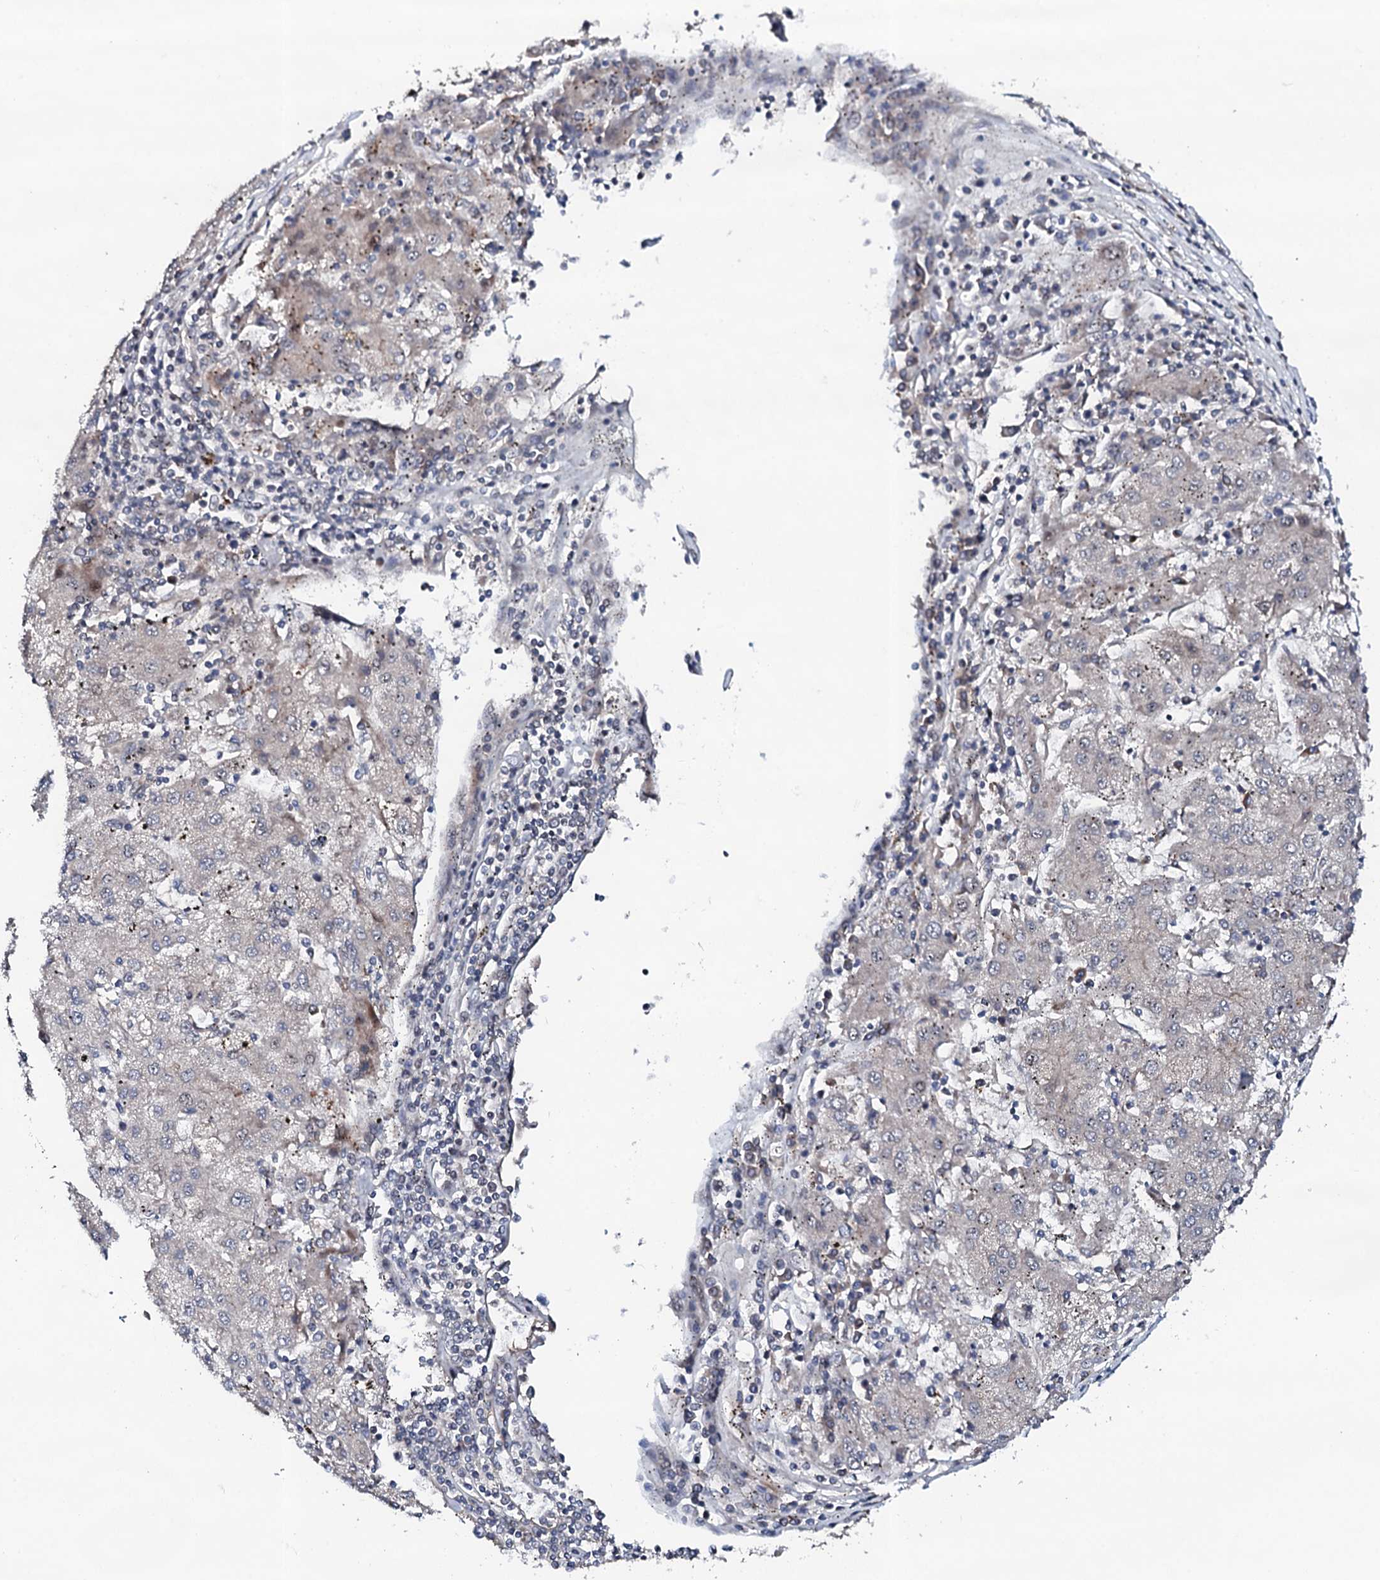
{"staining": {"intensity": "negative", "quantity": "none", "location": "none"}, "tissue": "liver cancer", "cell_type": "Tumor cells", "image_type": "cancer", "snomed": [{"axis": "morphology", "description": "Carcinoma, Hepatocellular, NOS"}, {"axis": "topography", "description": "Liver"}], "caption": "A high-resolution image shows IHC staining of hepatocellular carcinoma (liver), which reveals no significant positivity in tumor cells.", "gene": "CIAO2A", "patient": {"sex": "male", "age": 72}}